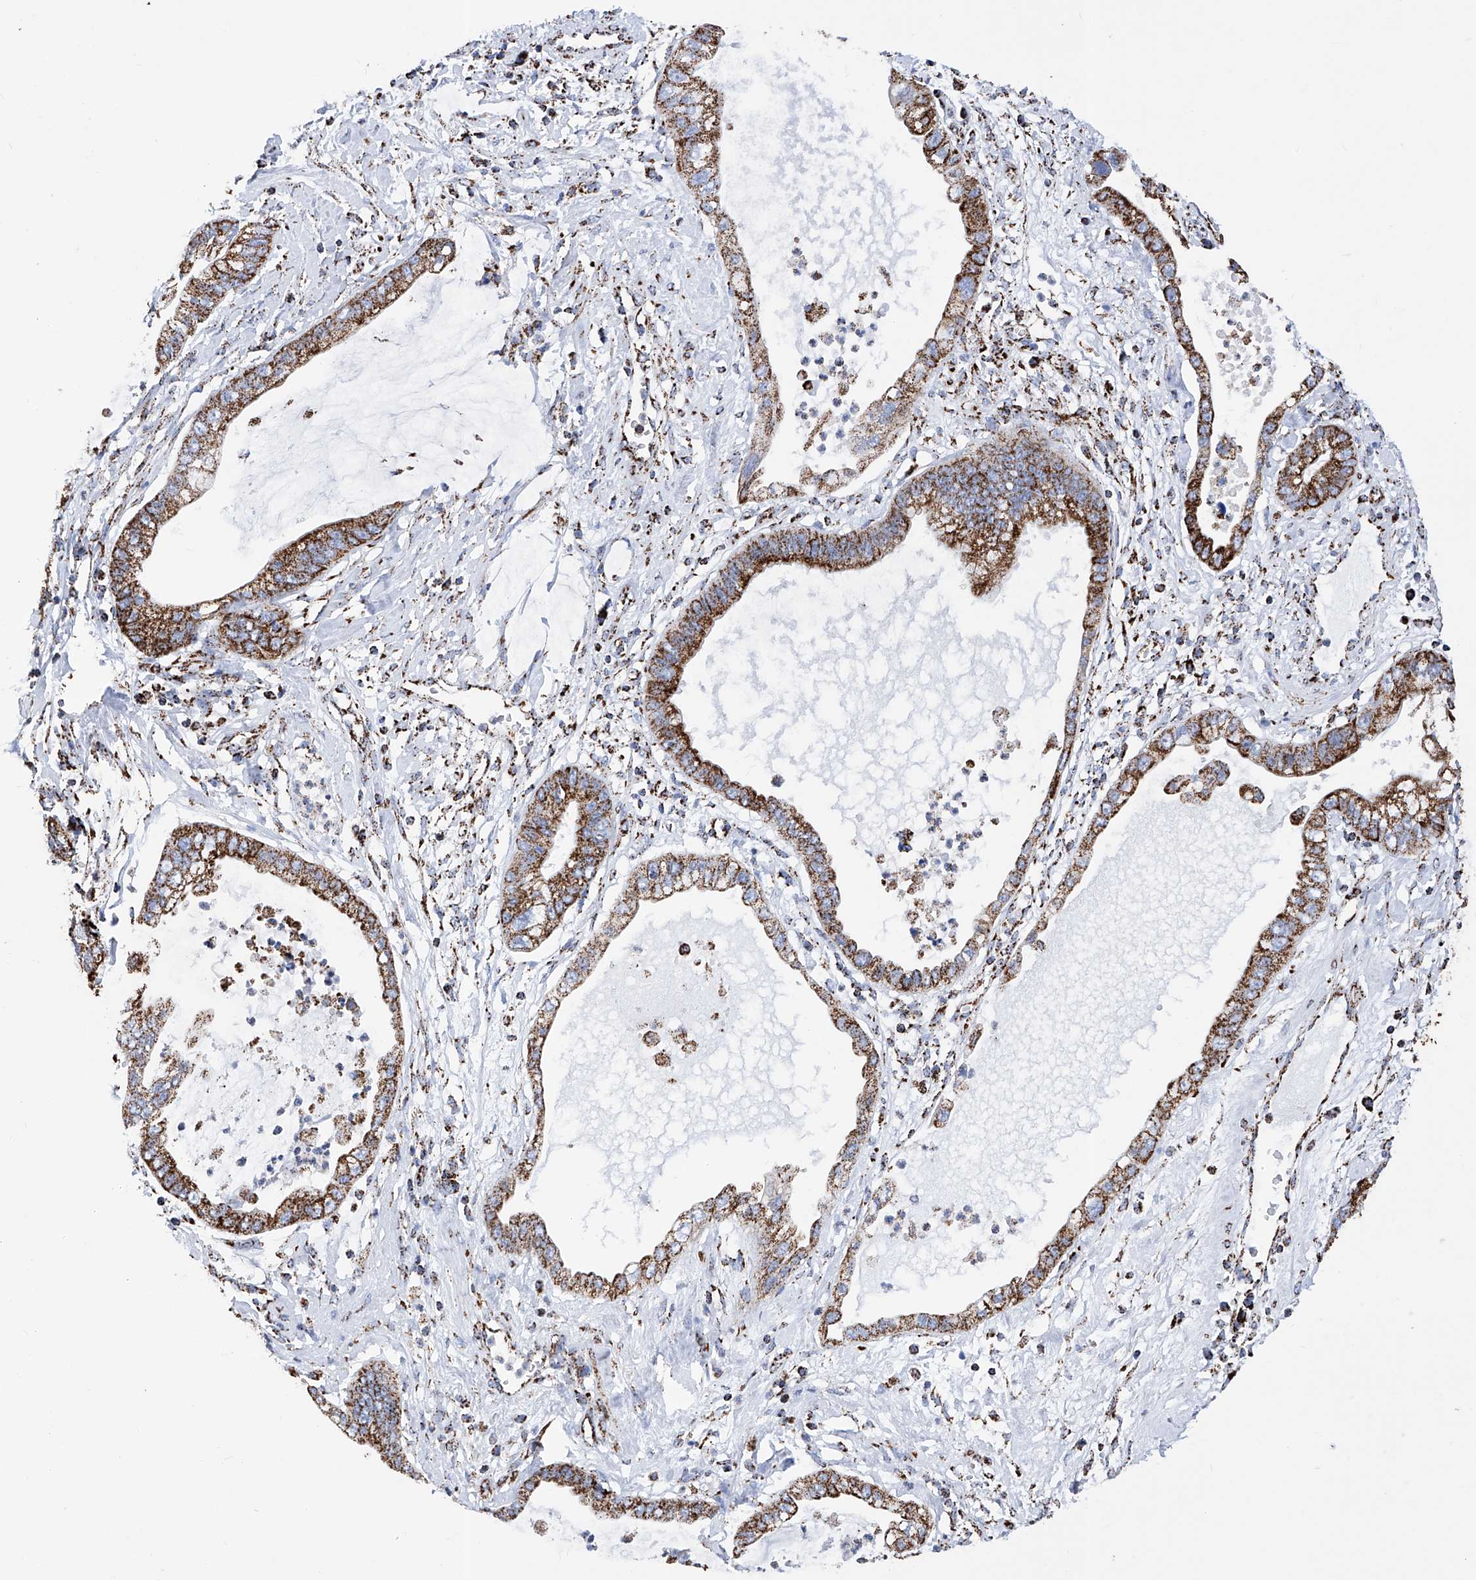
{"staining": {"intensity": "strong", "quantity": ">75%", "location": "cytoplasmic/membranous"}, "tissue": "cervical cancer", "cell_type": "Tumor cells", "image_type": "cancer", "snomed": [{"axis": "morphology", "description": "Adenocarcinoma, NOS"}, {"axis": "topography", "description": "Cervix"}], "caption": "The immunohistochemical stain shows strong cytoplasmic/membranous expression in tumor cells of adenocarcinoma (cervical) tissue.", "gene": "ATP5PF", "patient": {"sex": "female", "age": 44}}